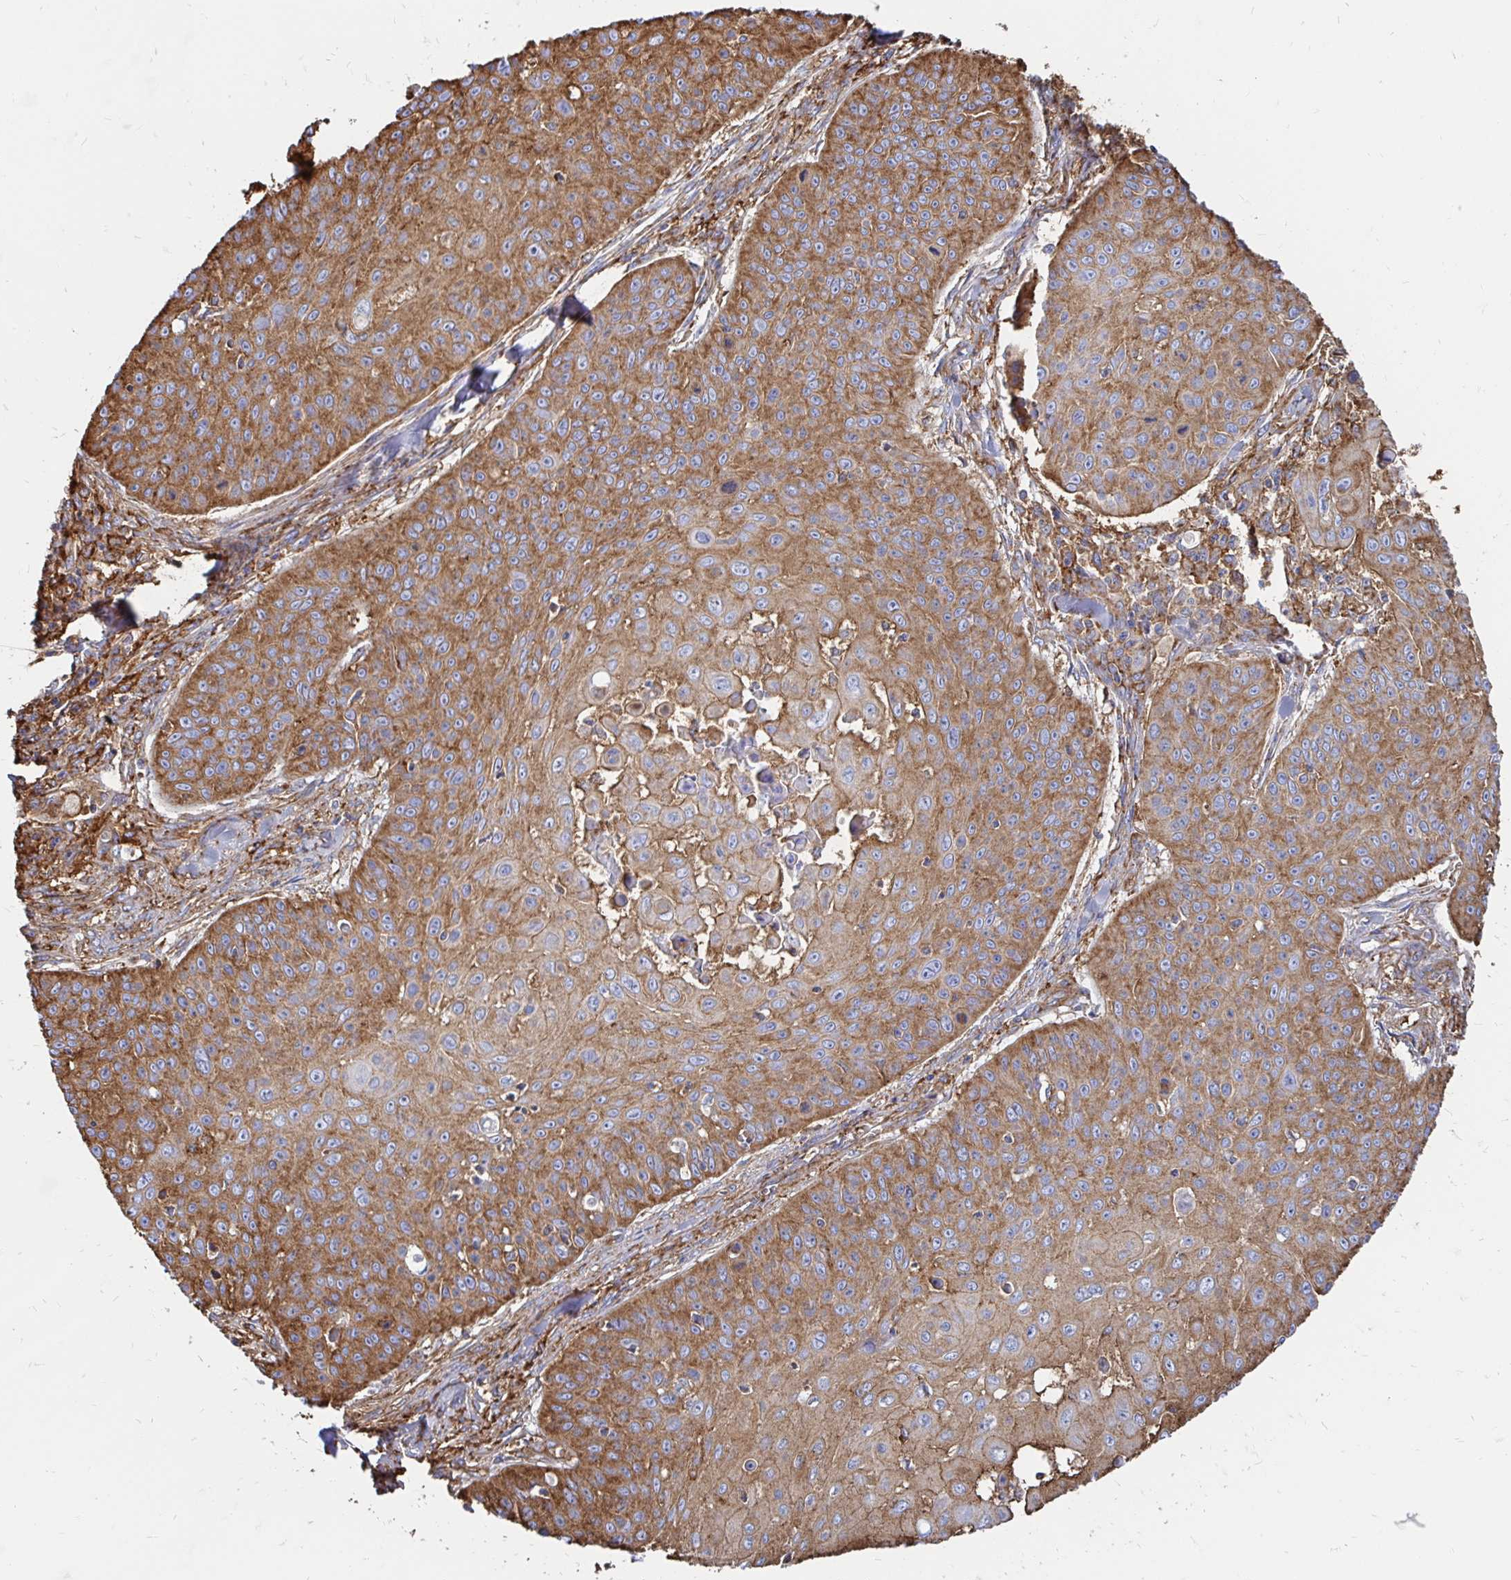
{"staining": {"intensity": "strong", "quantity": ">75%", "location": "cytoplasmic/membranous"}, "tissue": "skin cancer", "cell_type": "Tumor cells", "image_type": "cancer", "snomed": [{"axis": "morphology", "description": "Squamous cell carcinoma, NOS"}, {"axis": "topography", "description": "Skin"}], "caption": "This micrograph demonstrates skin squamous cell carcinoma stained with immunohistochemistry to label a protein in brown. The cytoplasmic/membranous of tumor cells show strong positivity for the protein. Nuclei are counter-stained blue.", "gene": "CLTC", "patient": {"sex": "male", "age": 82}}